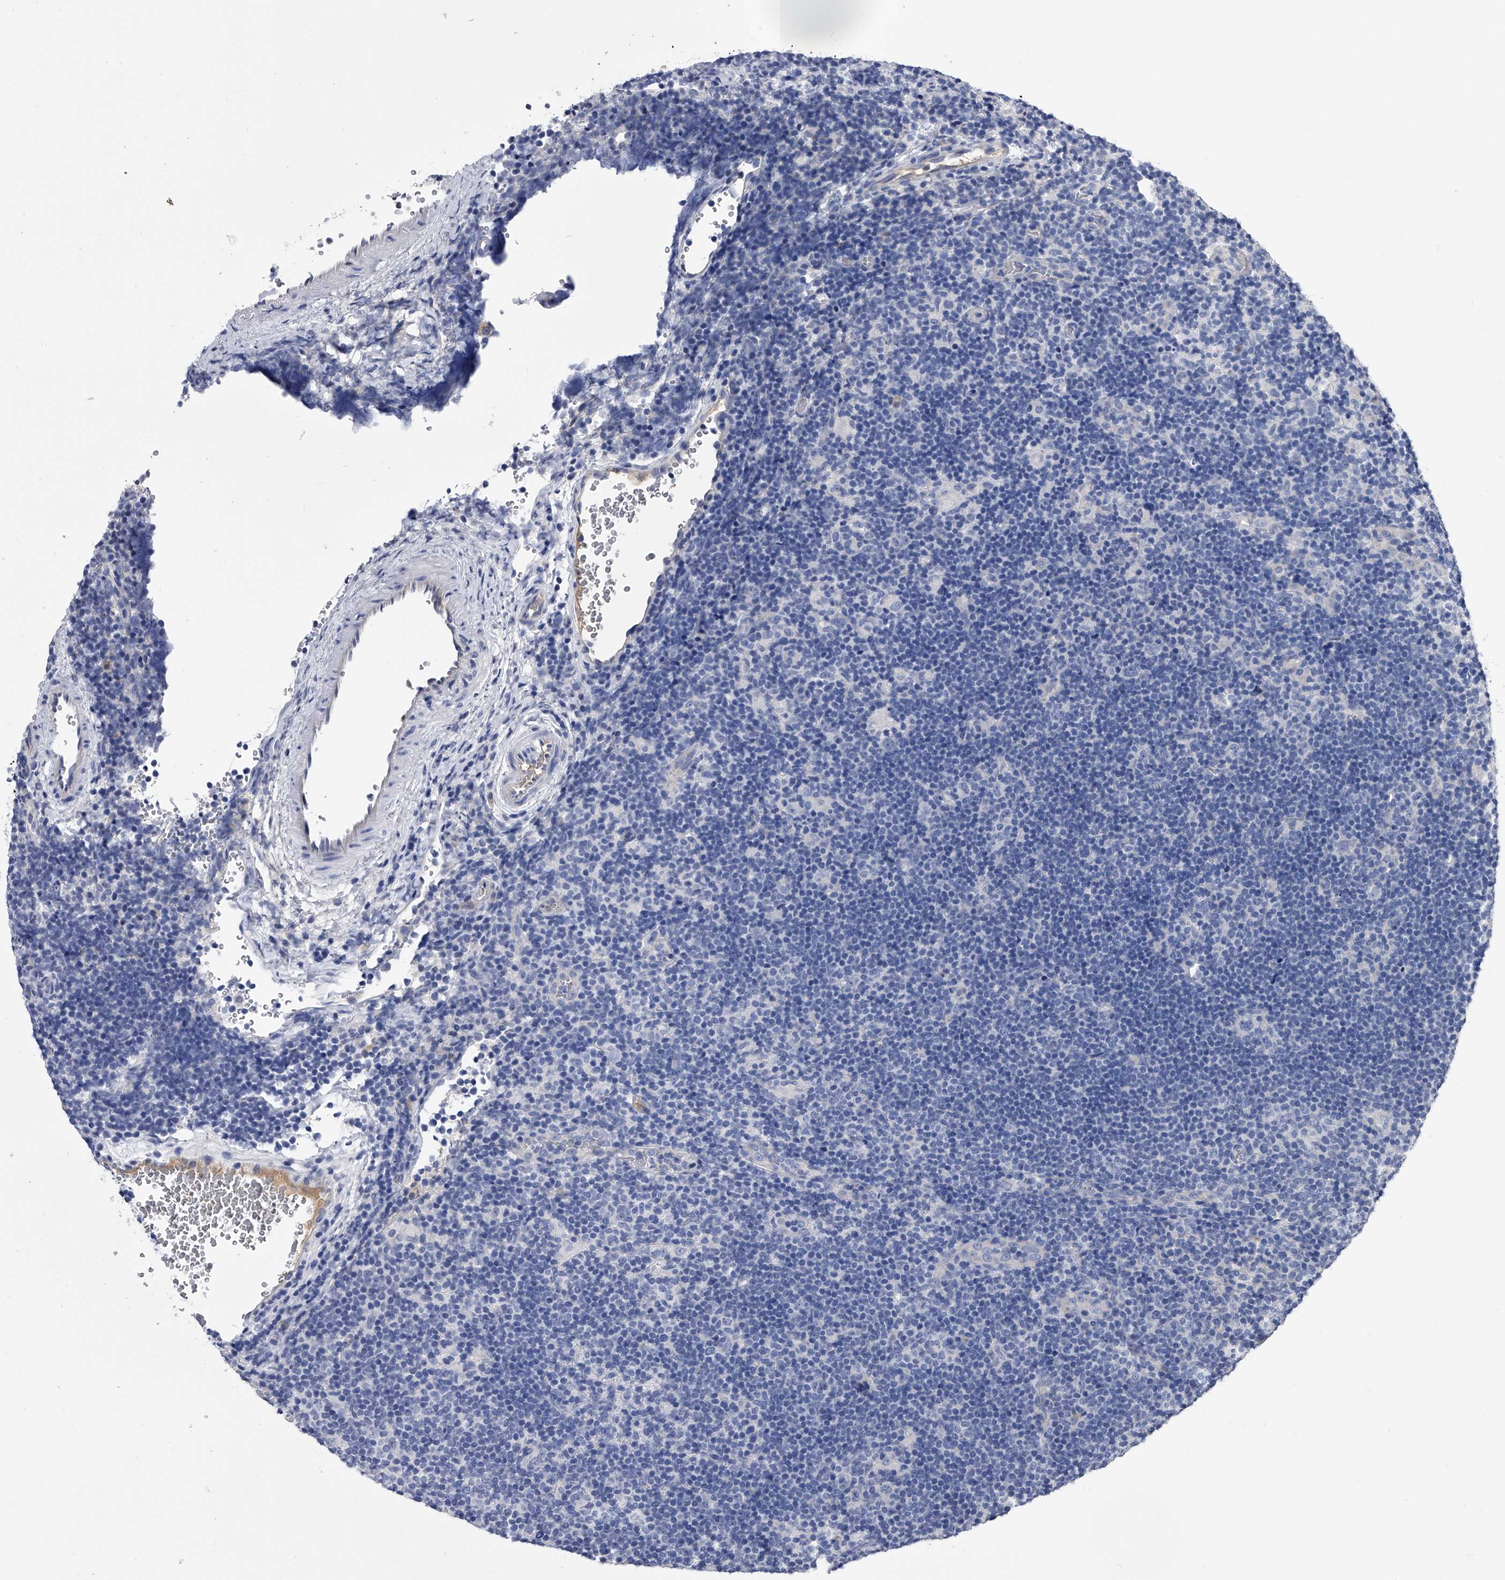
{"staining": {"intensity": "negative", "quantity": "none", "location": "none"}, "tissue": "lymphoma", "cell_type": "Tumor cells", "image_type": "cancer", "snomed": [{"axis": "morphology", "description": "Hodgkin's disease, NOS"}, {"axis": "topography", "description": "Lymph node"}], "caption": "Tumor cells show no significant protein staining in lymphoma.", "gene": "EFCAB7", "patient": {"sex": "female", "age": 57}}